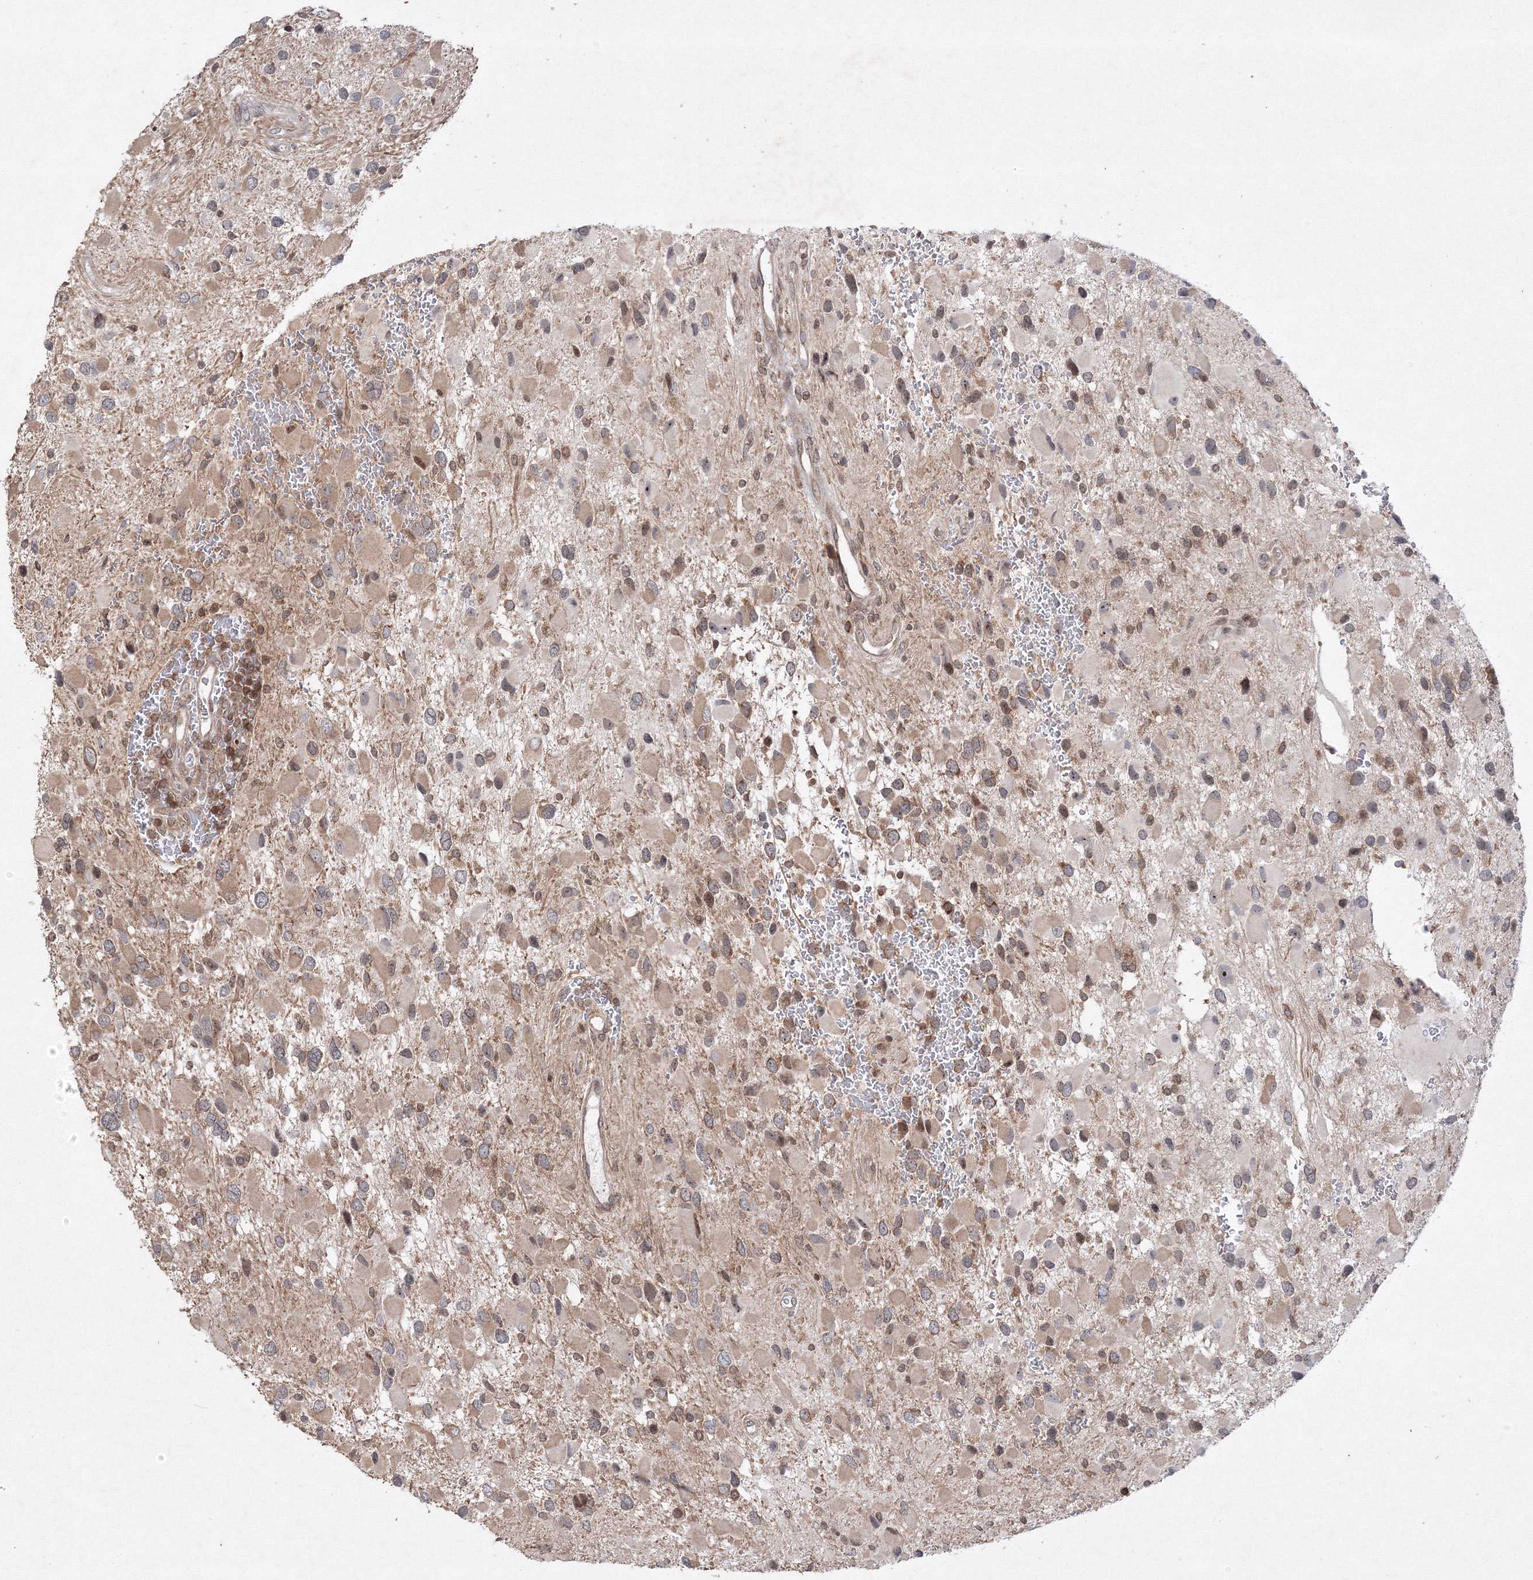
{"staining": {"intensity": "weak", "quantity": ">75%", "location": "cytoplasmic/membranous"}, "tissue": "glioma", "cell_type": "Tumor cells", "image_type": "cancer", "snomed": [{"axis": "morphology", "description": "Glioma, malignant, High grade"}, {"axis": "topography", "description": "Brain"}], "caption": "A low amount of weak cytoplasmic/membranous positivity is seen in about >75% of tumor cells in malignant glioma (high-grade) tissue.", "gene": "MKRN2", "patient": {"sex": "male", "age": 53}}